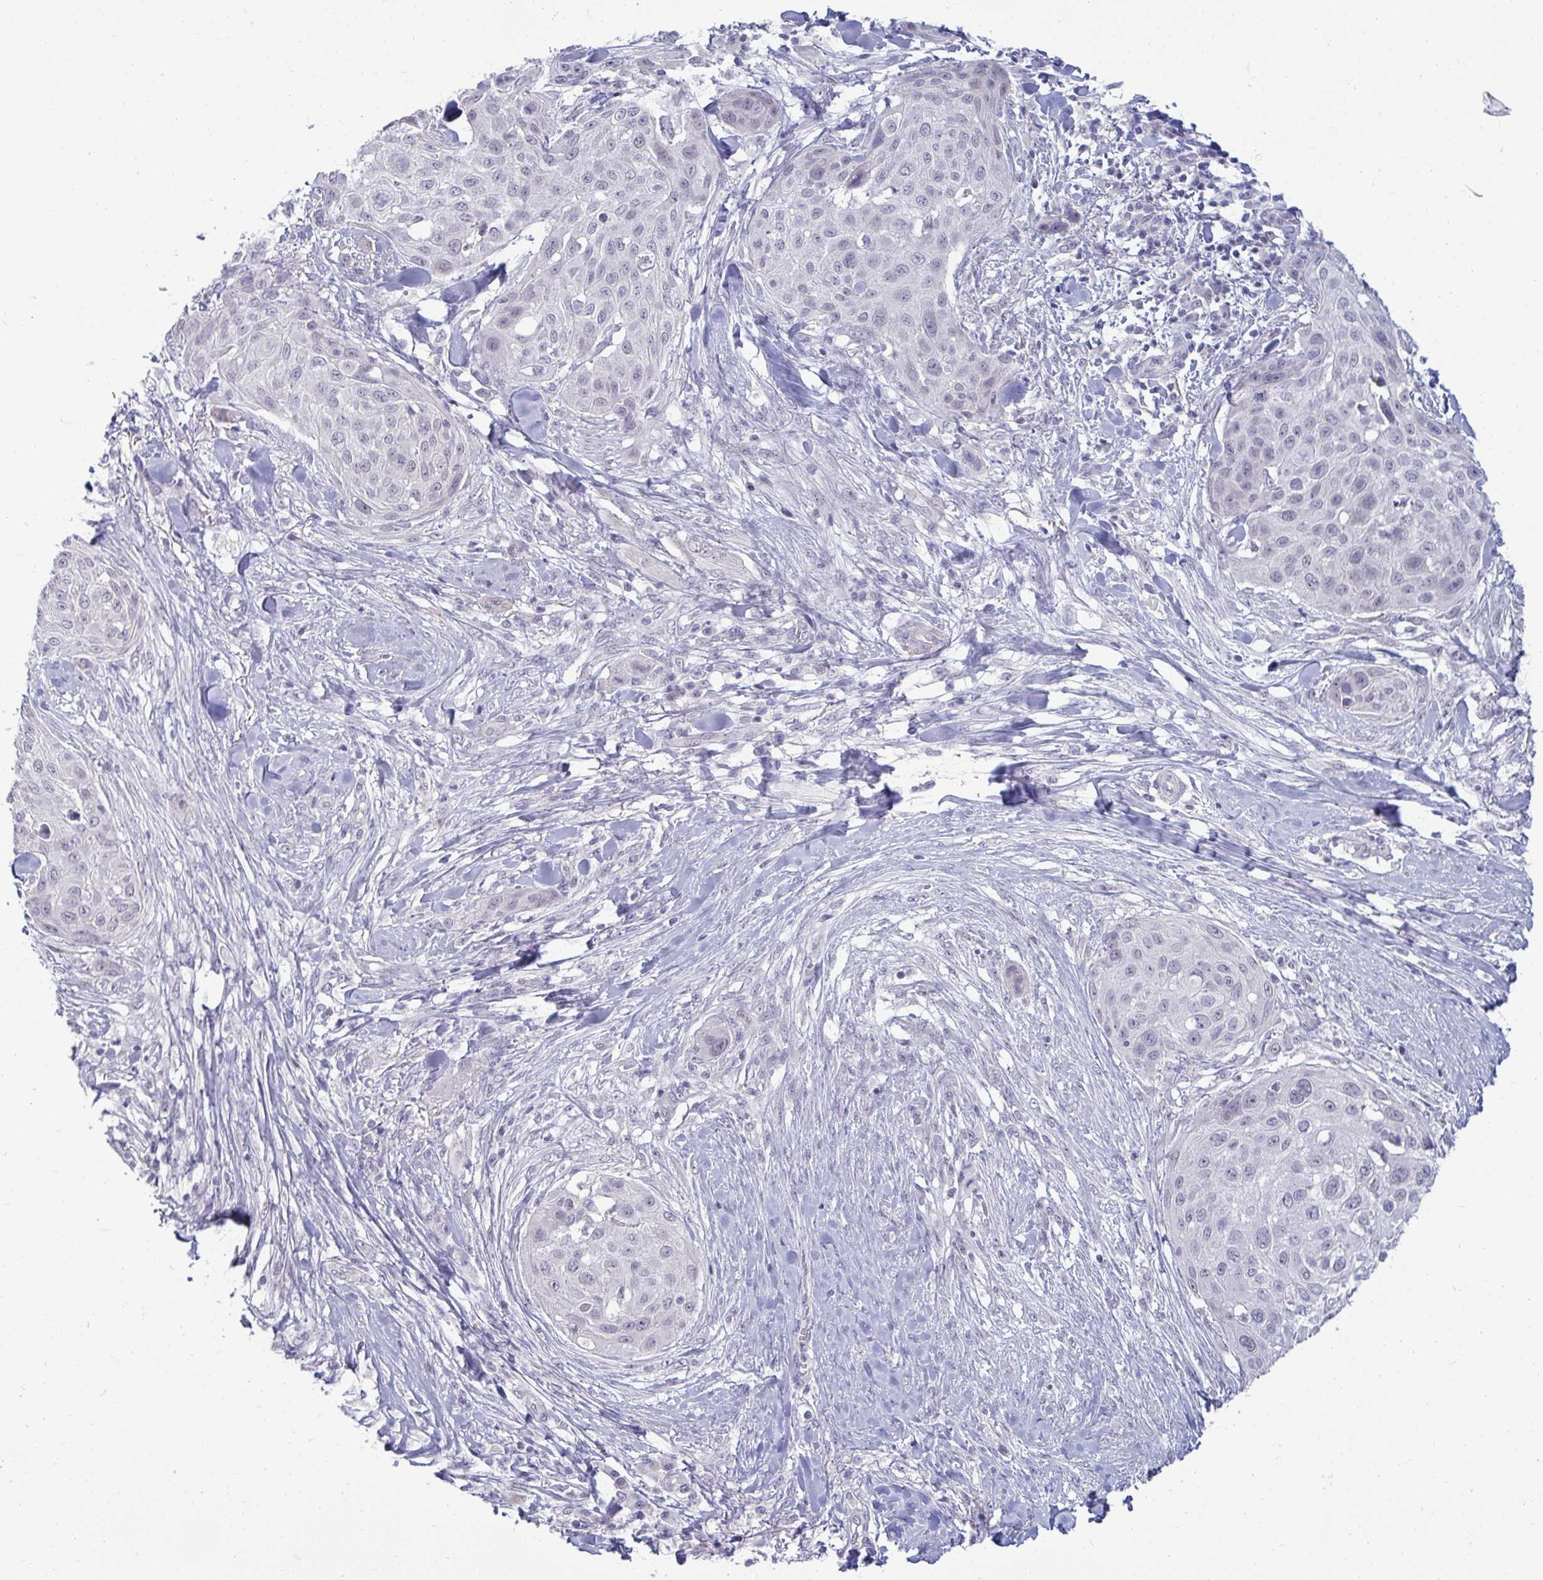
{"staining": {"intensity": "negative", "quantity": "none", "location": "none"}, "tissue": "skin cancer", "cell_type": "Tumor cells", "image_type": "cancer", "snomed": [{"axis": "morphology", "description": "Squamous cell carcinoma, NOS"}, {"axis": "topography", "description": "Skin"}], "caption": "IHC of skin cancer (squamous cell carcinoma) reveals no positivity in tumor cells.", "gene": "RNASEH1", "patient": {"sex": "female", "age": 87}}